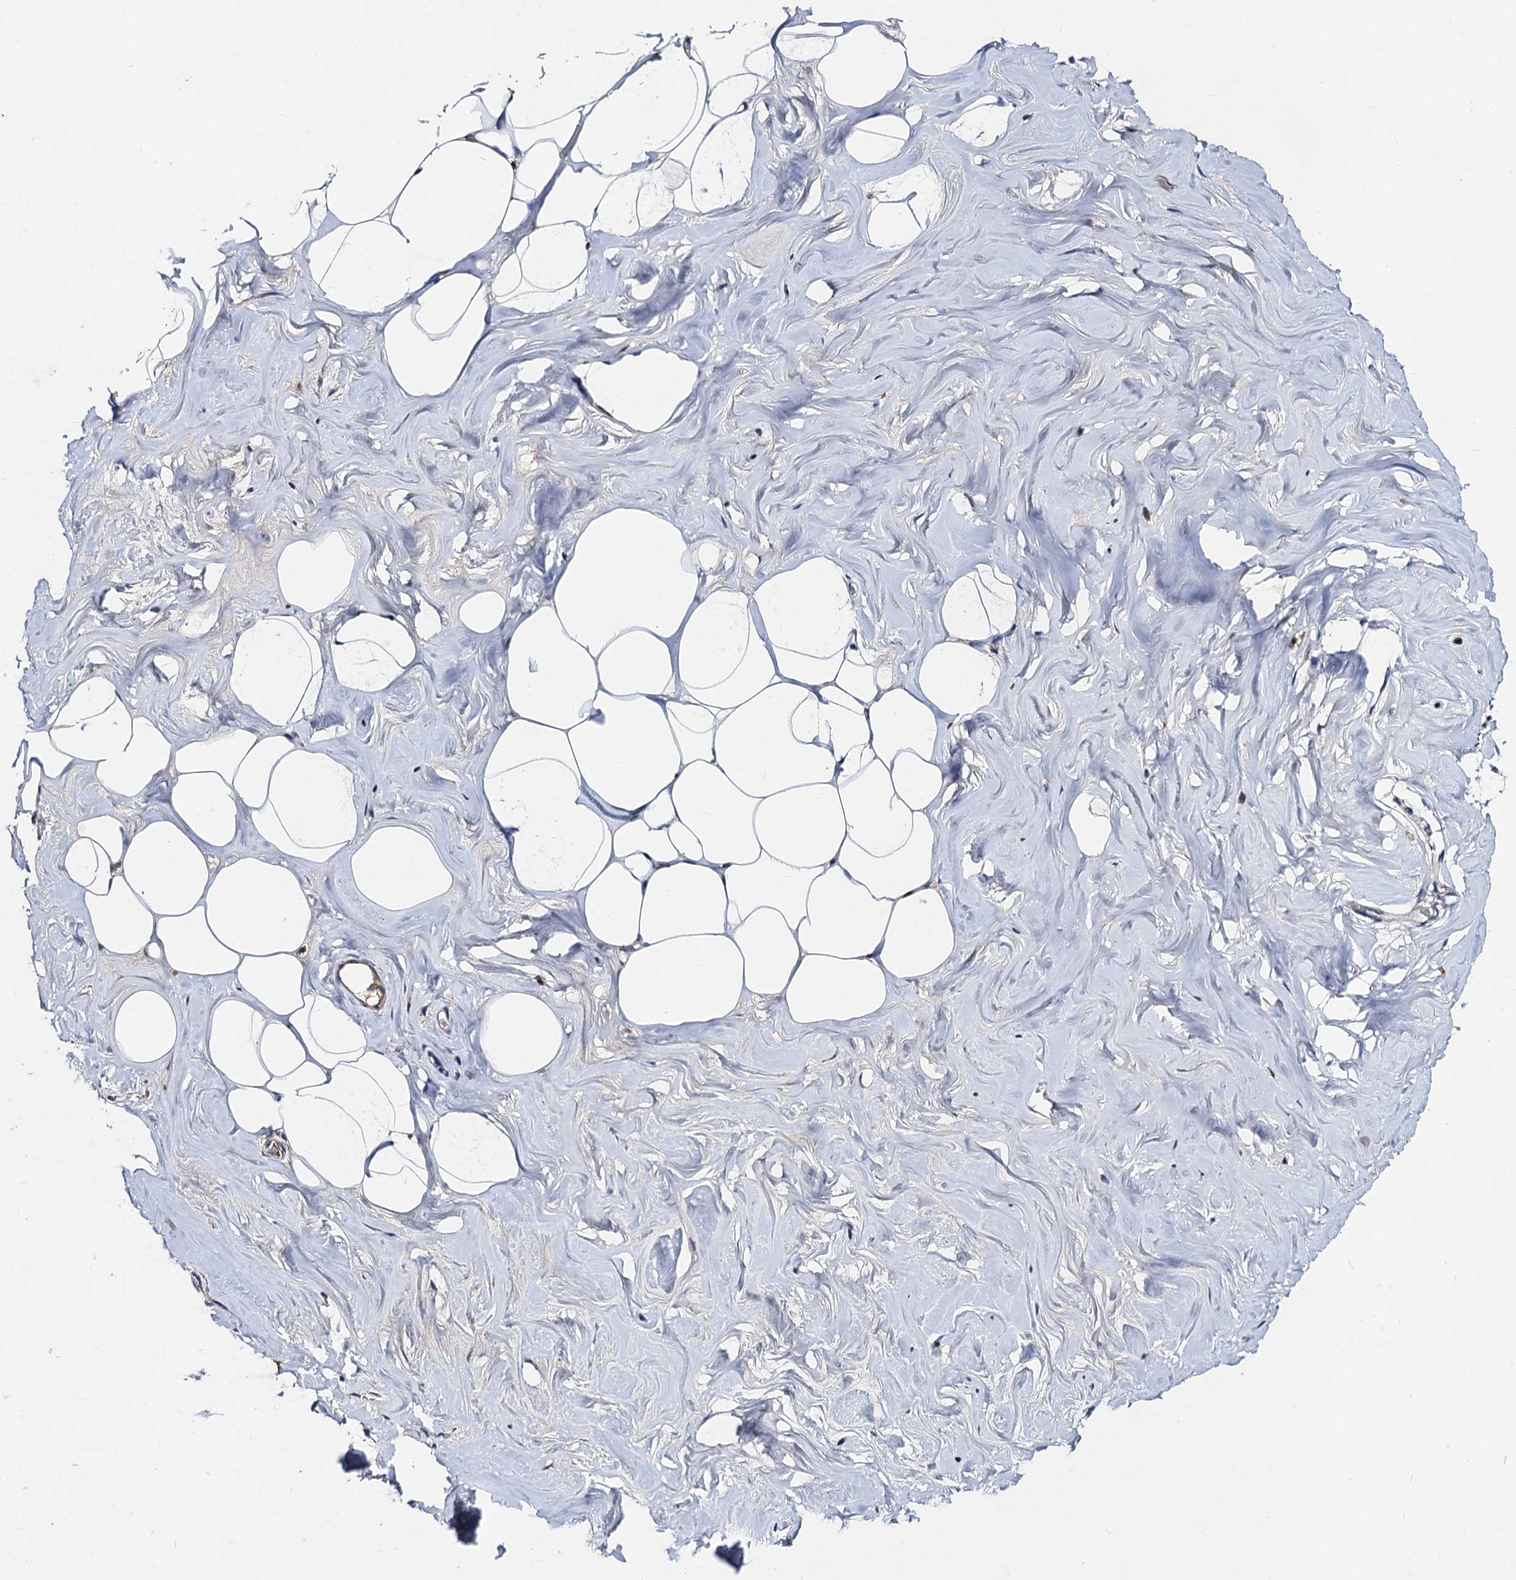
{"staining": {"intensity": "negative", "quantity": "none", "location": "none"}, "tissue": "adipose tissue", "cell_type": "Adipocytes", "image_type": "normal", "snomed": [{"axis": "morphology", "description": "Normal tissue, NOS"}, {"axis": "morphology", "description": "Fibrosis, NOS"}, {"axis": "topography", "description": "Breast"}, {"axis": "topography", "description": "Adipose tissue"}], "caption": "Immunohistochemistry (IHC) photomicrograph of unremarkable adipose tissue: human adipose tissue stained with DAB (3,3'-diaminobenzidine) shows no significant protein staining in adipocytes.", "gene": "VPS37D", "patient": {"sex": "female", "age": 39}}